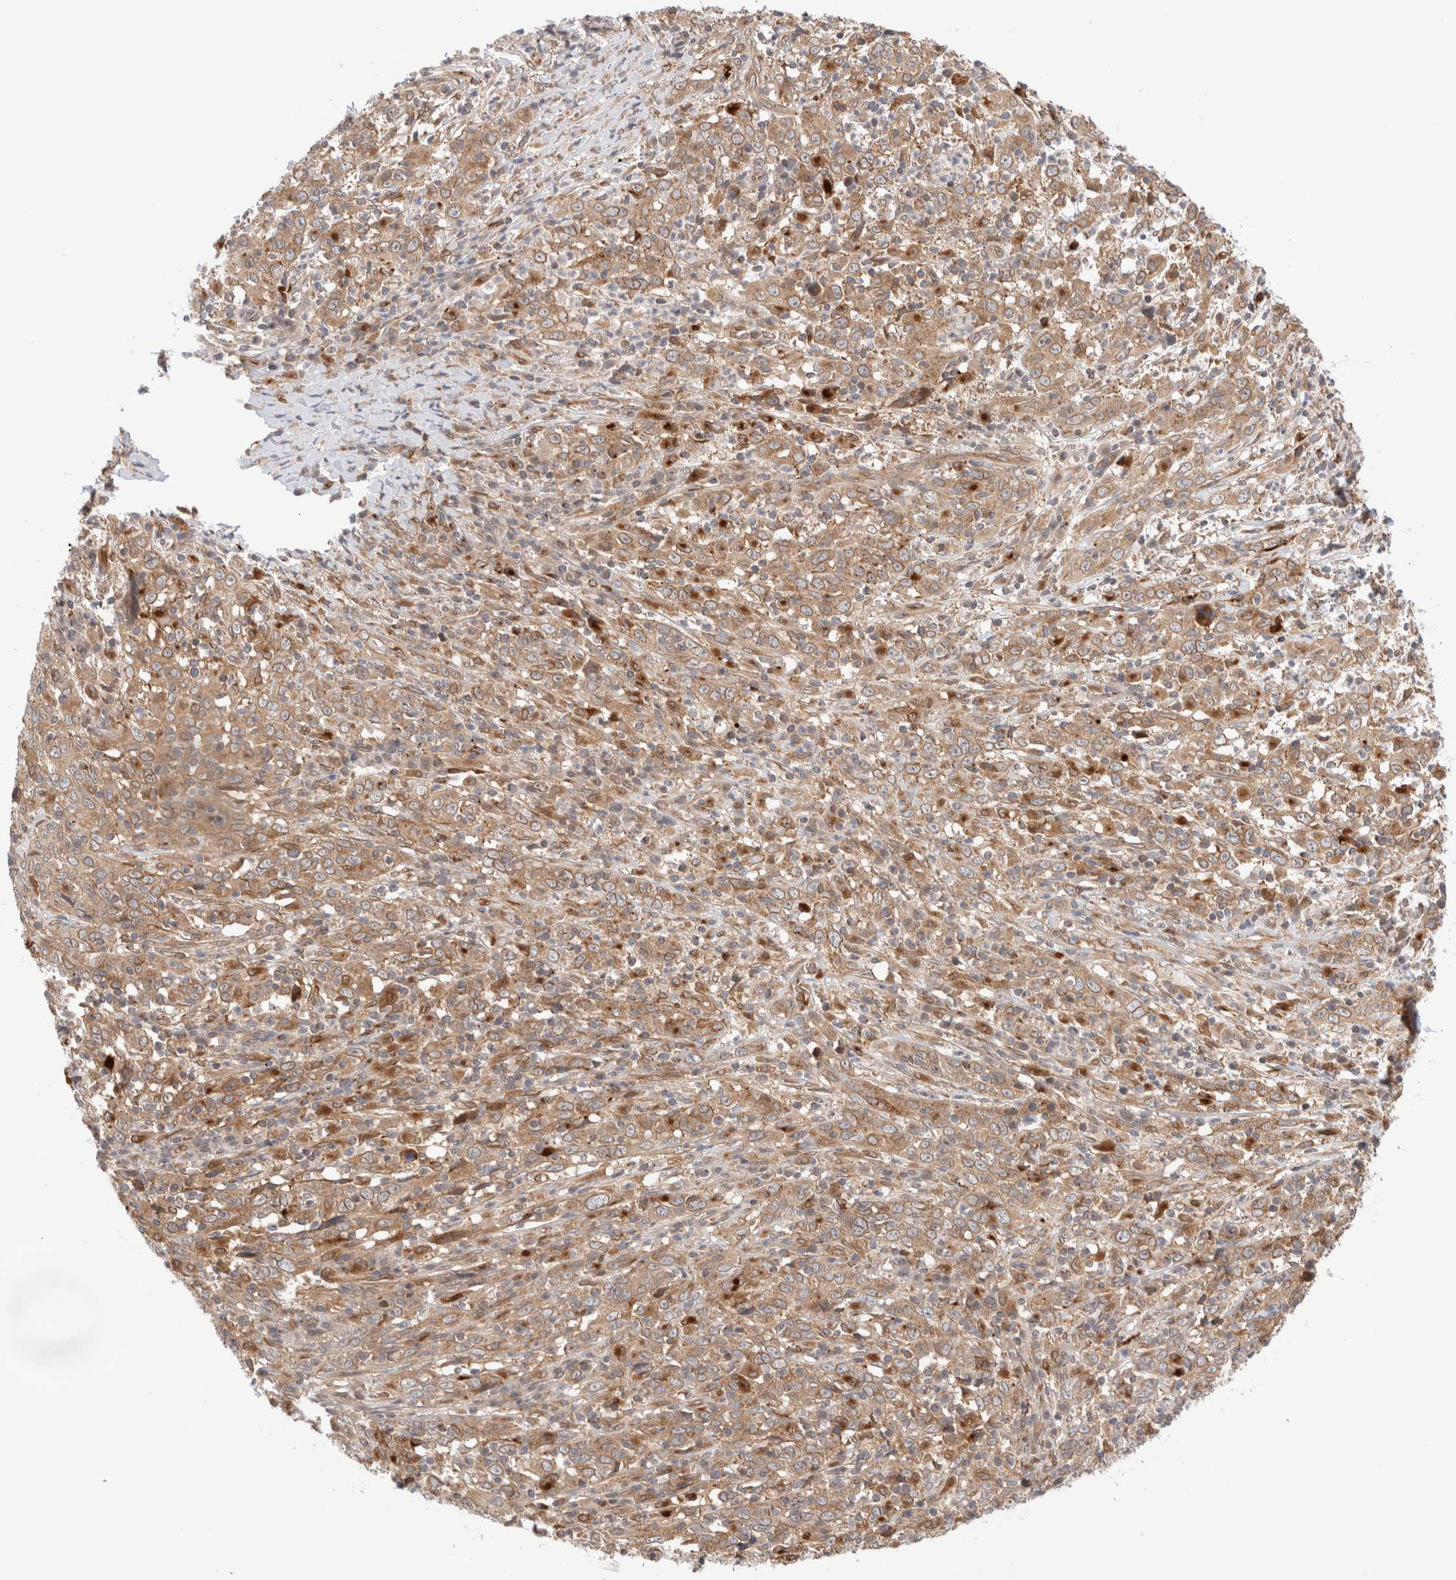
{"staining": {"intensity": "moderate", "quantity": ">75%", "location": "cytoplasmic/membranous"}, "tissue": "cervical cancer", "cell_type": "Tumor cells", "image_type": "cancer", "snomed": [{"axis": "morphology", "description": "Squamous cell carcinoma, NOS"}, {"axis": "topography", "description": "Cervix"}], "caption": "Tumor cells show medium levels of moderate cytoplasmic/membranous positivity in approximately >75% of cells in squamous cell carcinoma (cervical).", "gene": "GCN1", "patient": {"sex": "female", "age": 46}}